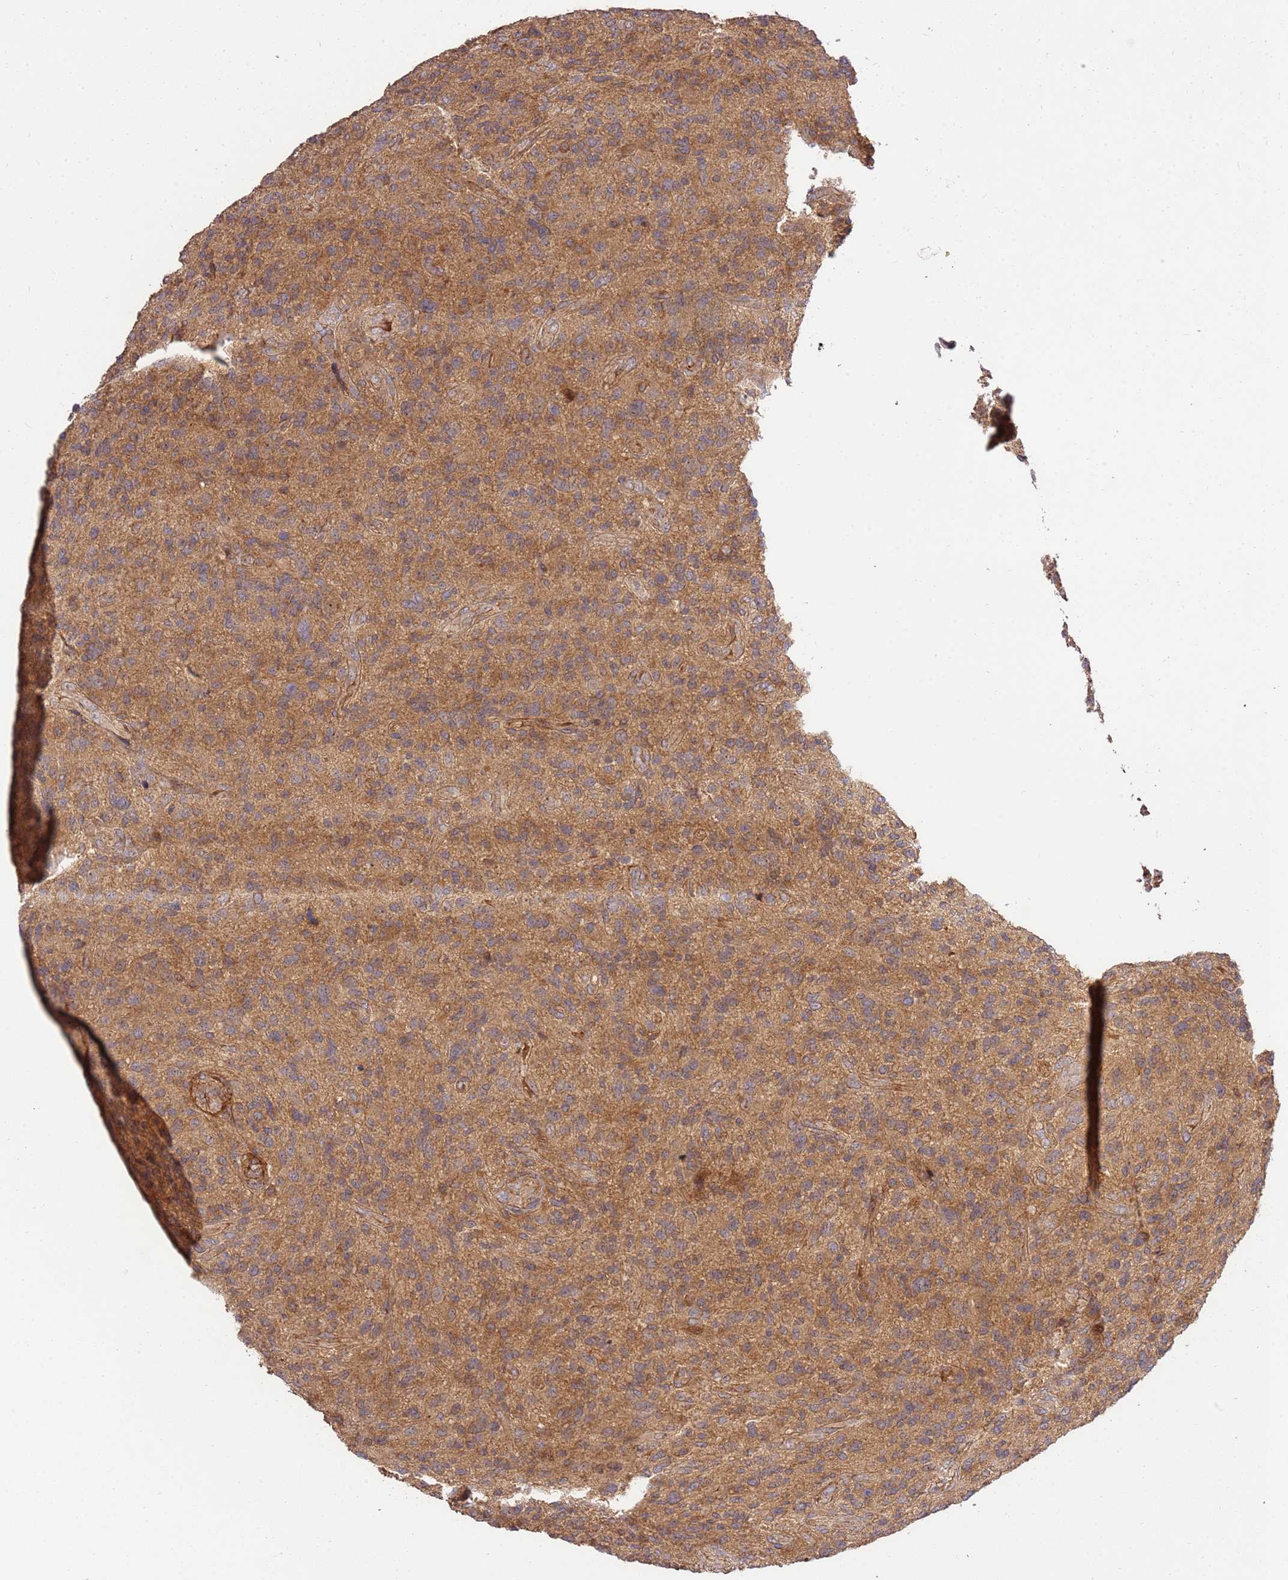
{"staining": {"intensity": "weak", "quantity": ">75%", "location": "cytoplasmic/membranous"}, "tissue": "glioma", "cell_type": "Tumor cells", "image_type": "cancer", "snomed": [{"axis": "morphology", "description": "Glioma, malignant, High grade"}, {"axis": "topography", "description": "Brain"}], "caption": "High-power microscopy captured an immunohistochemistry (IHC) image of high-grade glioma (malignant), revealing weak cytoplasmic/membranous positivity in about >75% of tumor cells.", "gene": "GAREM1", "patient": {"sex": "male", "age": 47}}